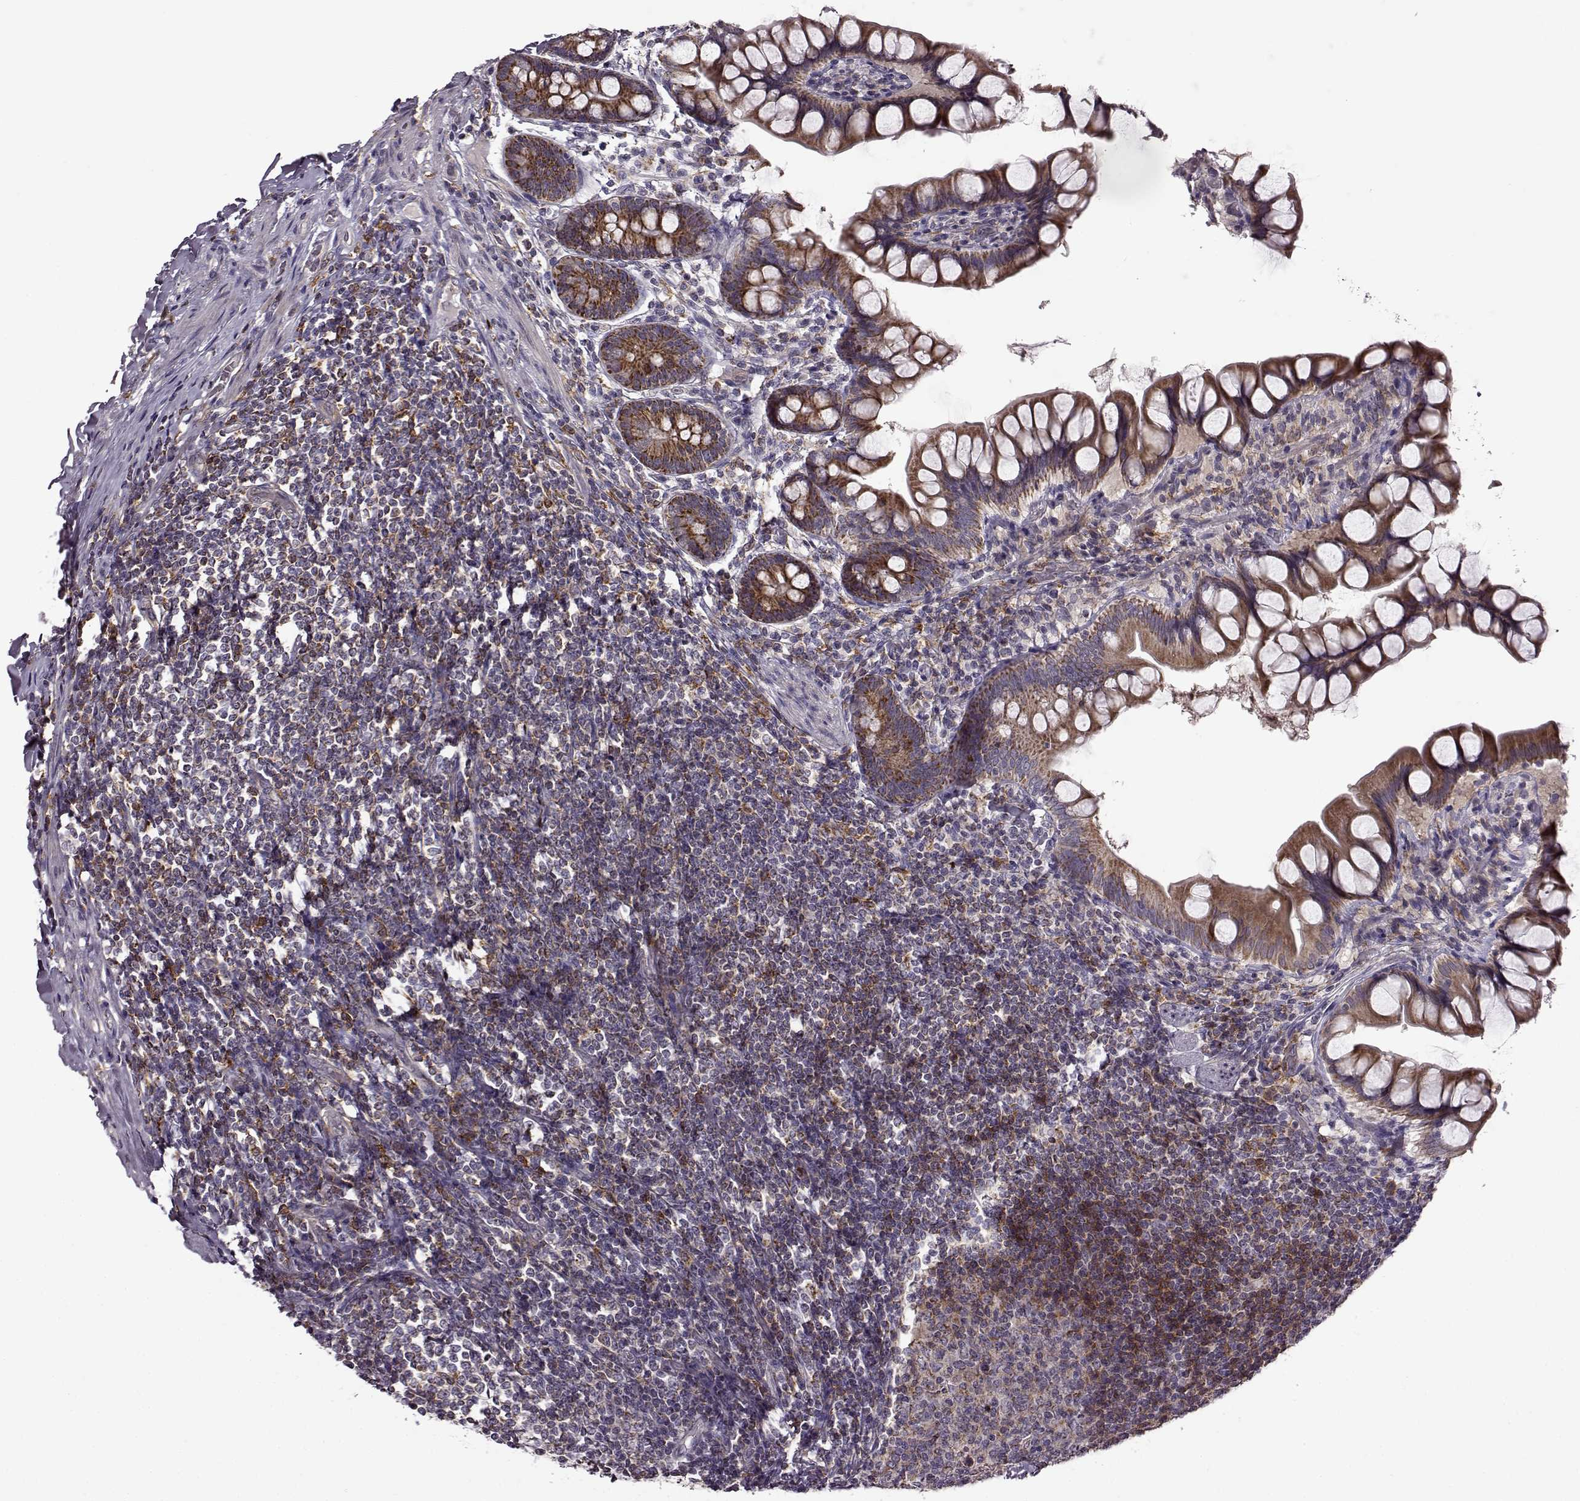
{"staining": {"intensity": "strong", "quantity": ">75%", "location": "cytoplasmic/membranous"}, "tissue": "small intestine", "cell_type": "Glandular cells", "image_type": "normal", "snomed": [{"axis": "morphology", "description": "Normal tissue, NOS"}, {"axis": "topography", "description": "Small intestine"}], "caption": "DAB (3,3'-diaminobenzidine) immunohistochemical staining of normal human small intestine reveals strong cytoplasmic/membranous protein positivity in about >75% of glandular cells. The protein is stained brown, and the nuclei are stained in blue (DAB (3,3'-diaminobenzidine) IHC with brightfield microscopy, high magnification).", "gene": "MTSS1", "patient": {"sex": "male", "age": 70}}